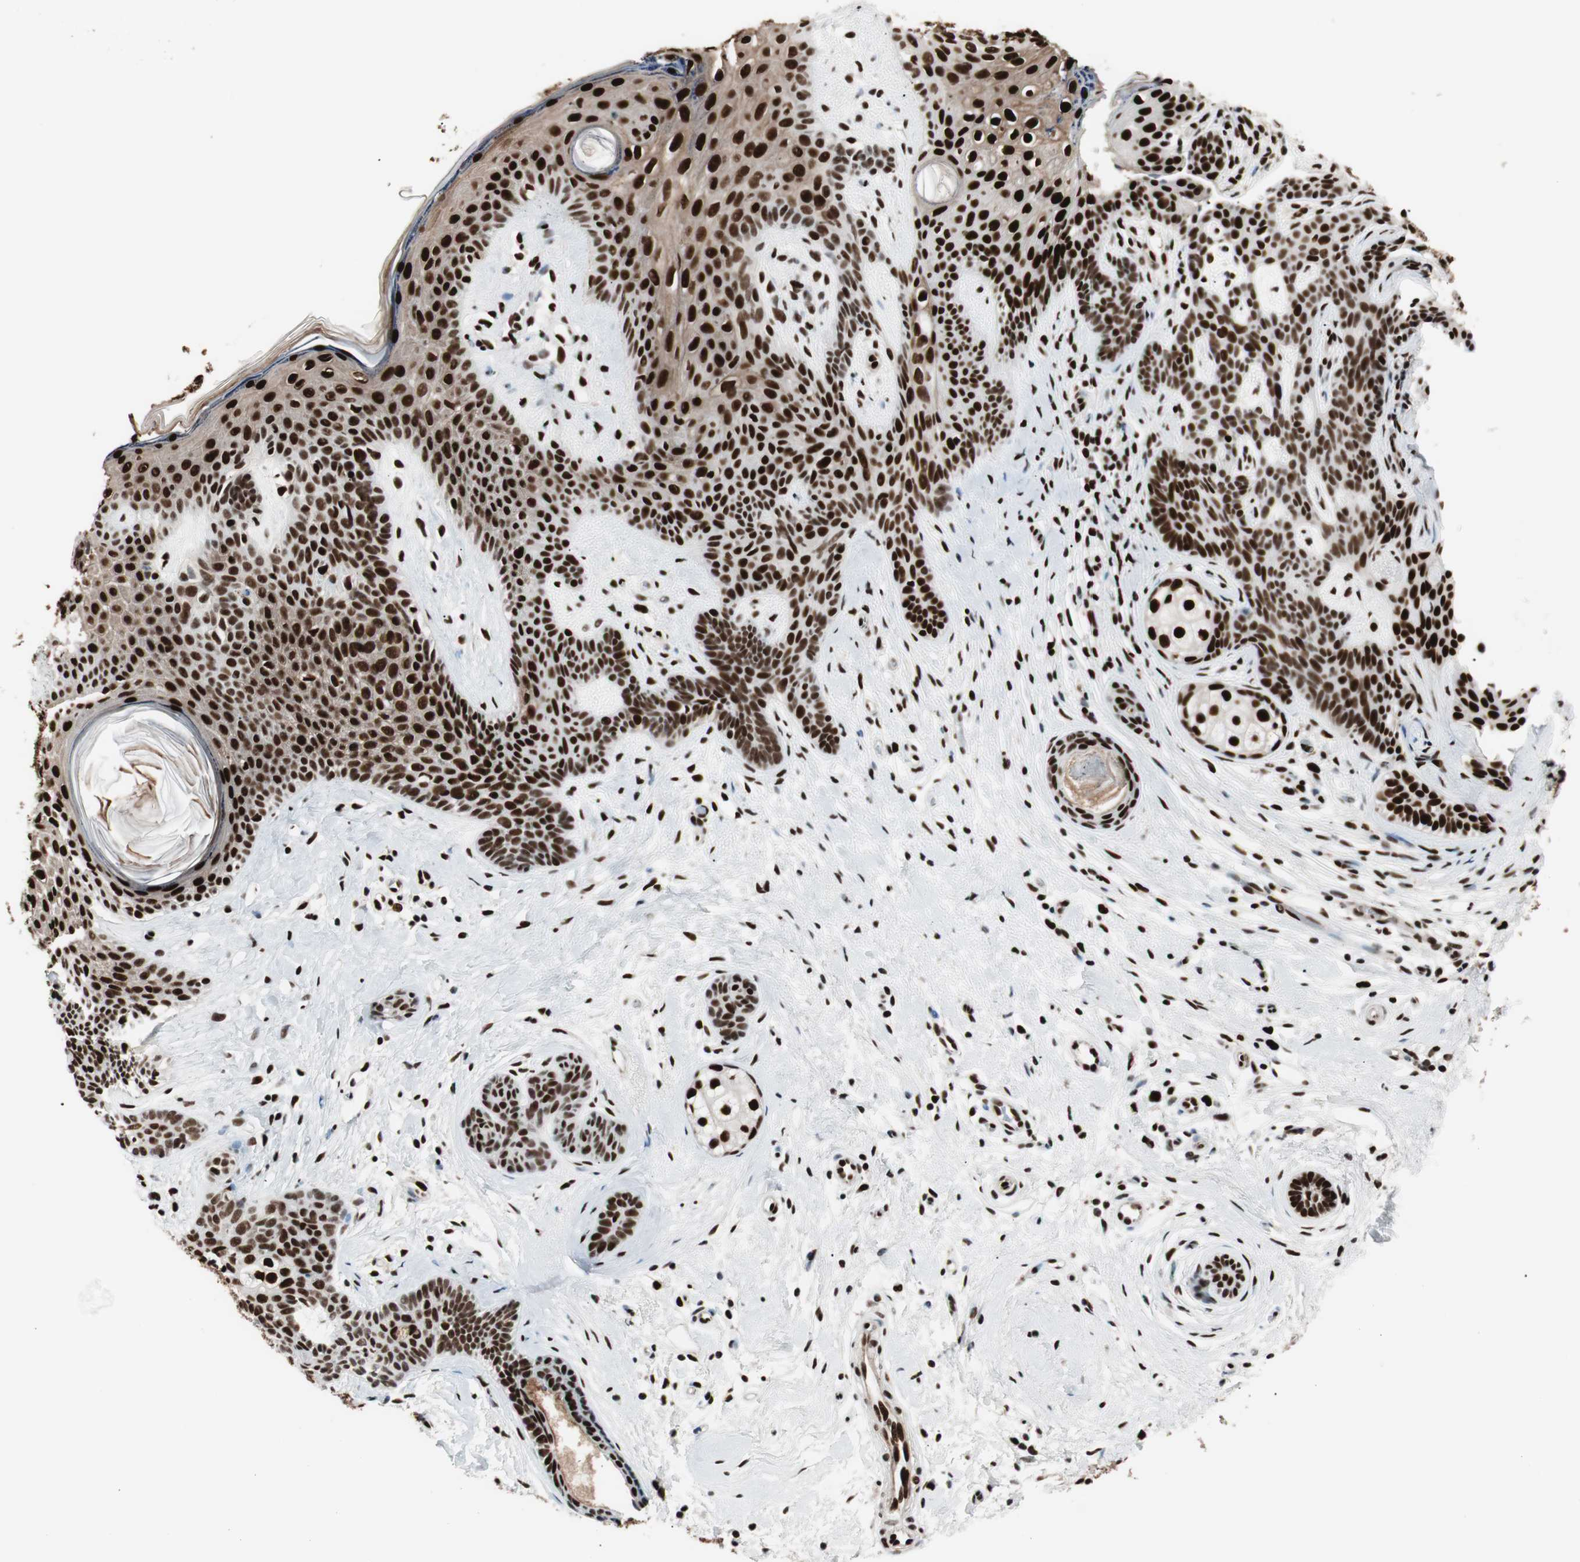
{"staining": {"intensity": "strong", "quantity": ">75%", "location": "nuclear"}, "tissue": "skin cancer", "cell_type": "Tumor cells", "image_type": "cancer", "snomed": [{"axis": "morphology", "description": "Developmental malformation"}, {"axis": "morphology", "description": "Basal cell carcinoma"}, {"axis": "topography", "description": "Skin"}], "caption": "Tumor cells show strong nuclear staining in about >75% of cells in skin basal cell carcinoma.", "gene": "PSME3", "patient": {"sex": "female", "age": 62}}